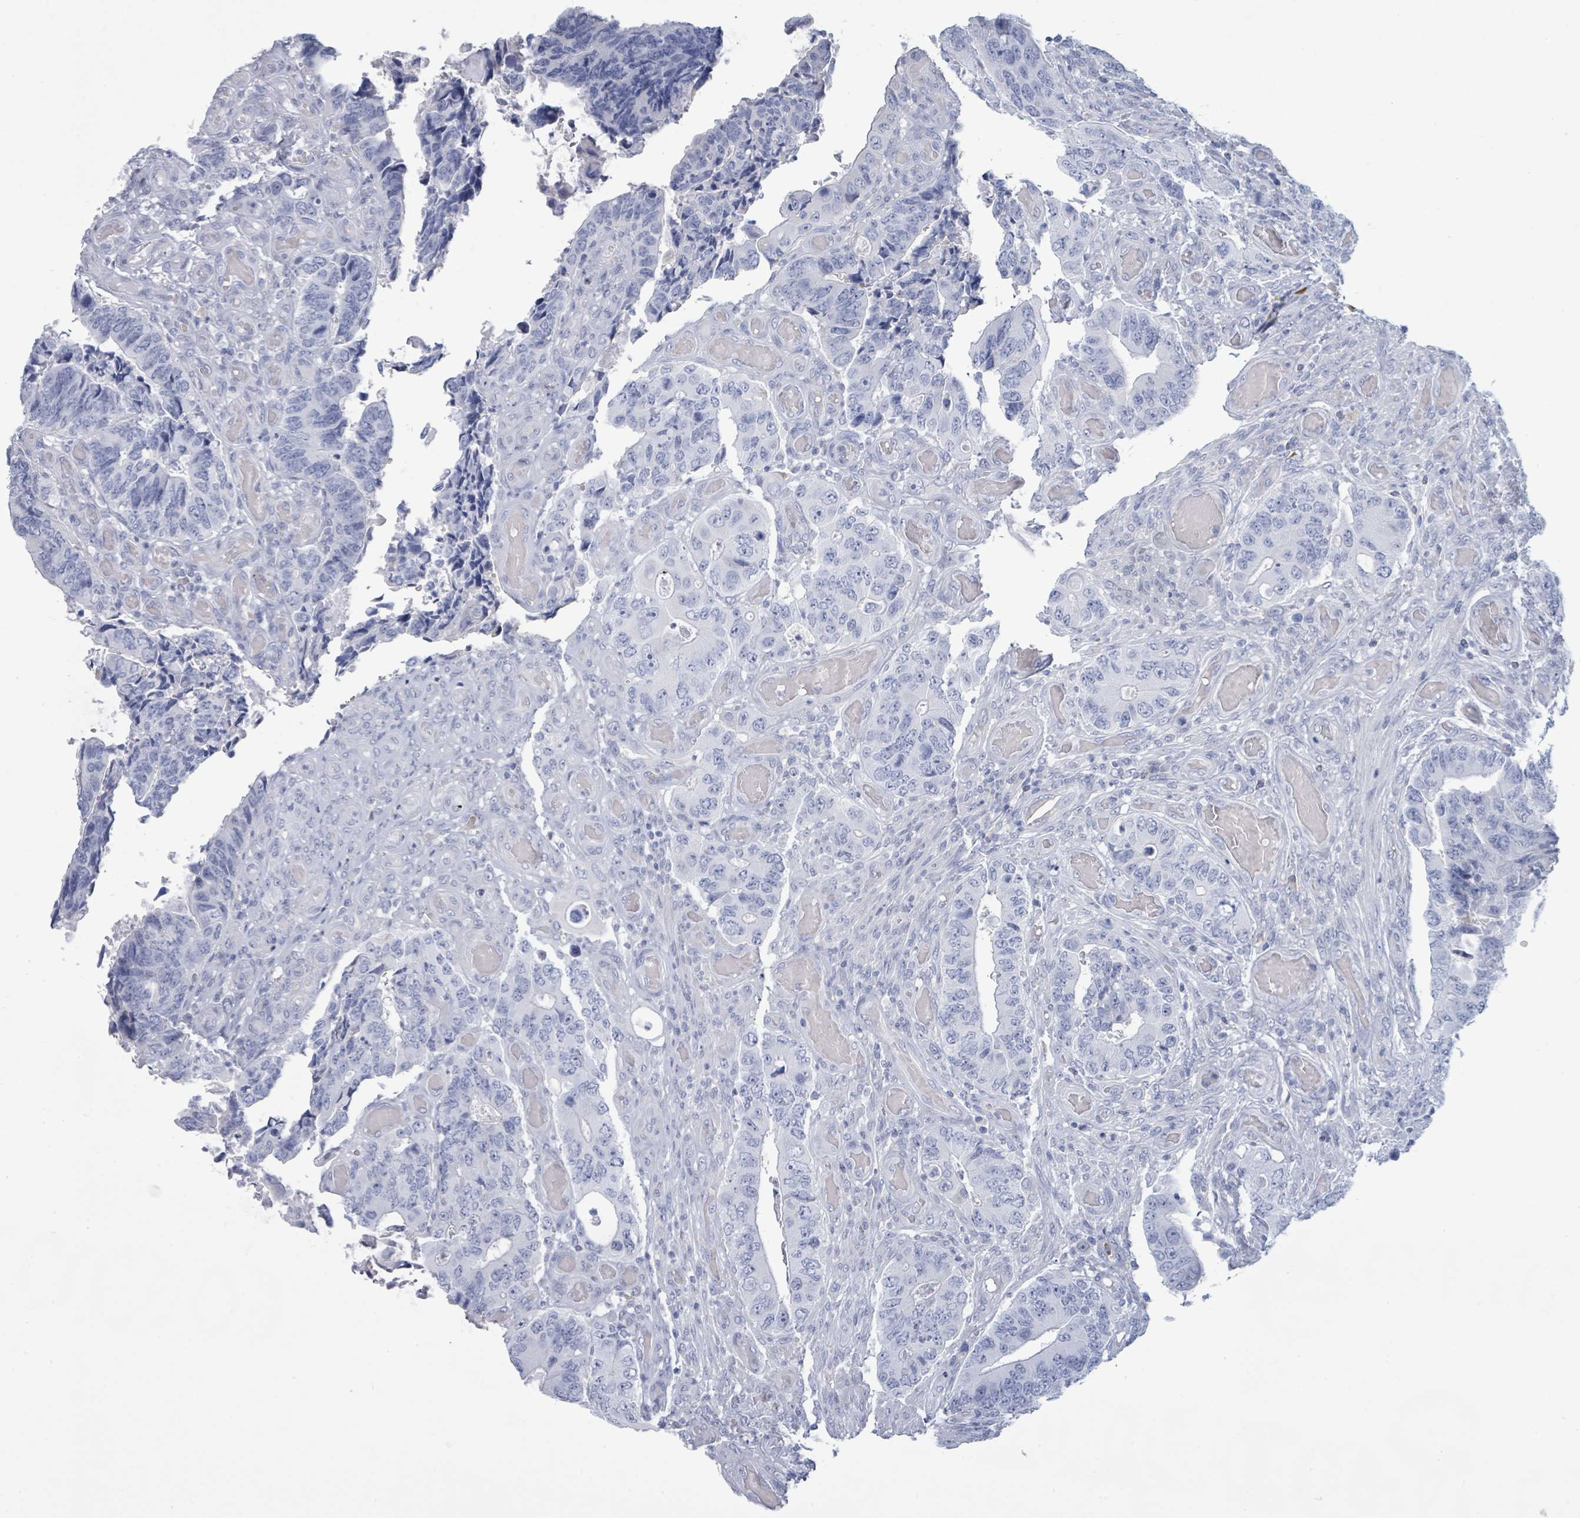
{"staining": {"intensity": "negative", "quantity": "none", "location": "none"}, "tissue": "colorectal cancer", "cell_type": "Tumor cells", "image_type": "cancer", "snomed": [{"axis": "morphology", "description": "Adenocarcinoma, NOS"}, {"axis": "topography", "description": "Colon"}], "caption": "This is an immunohistochemistry (IHC) histopathology image of colorectal adenocarcinoma. There is no positivity in tumor cells.", "gene": "PGA3", "patient": {"sex": "male", "age": 87}}